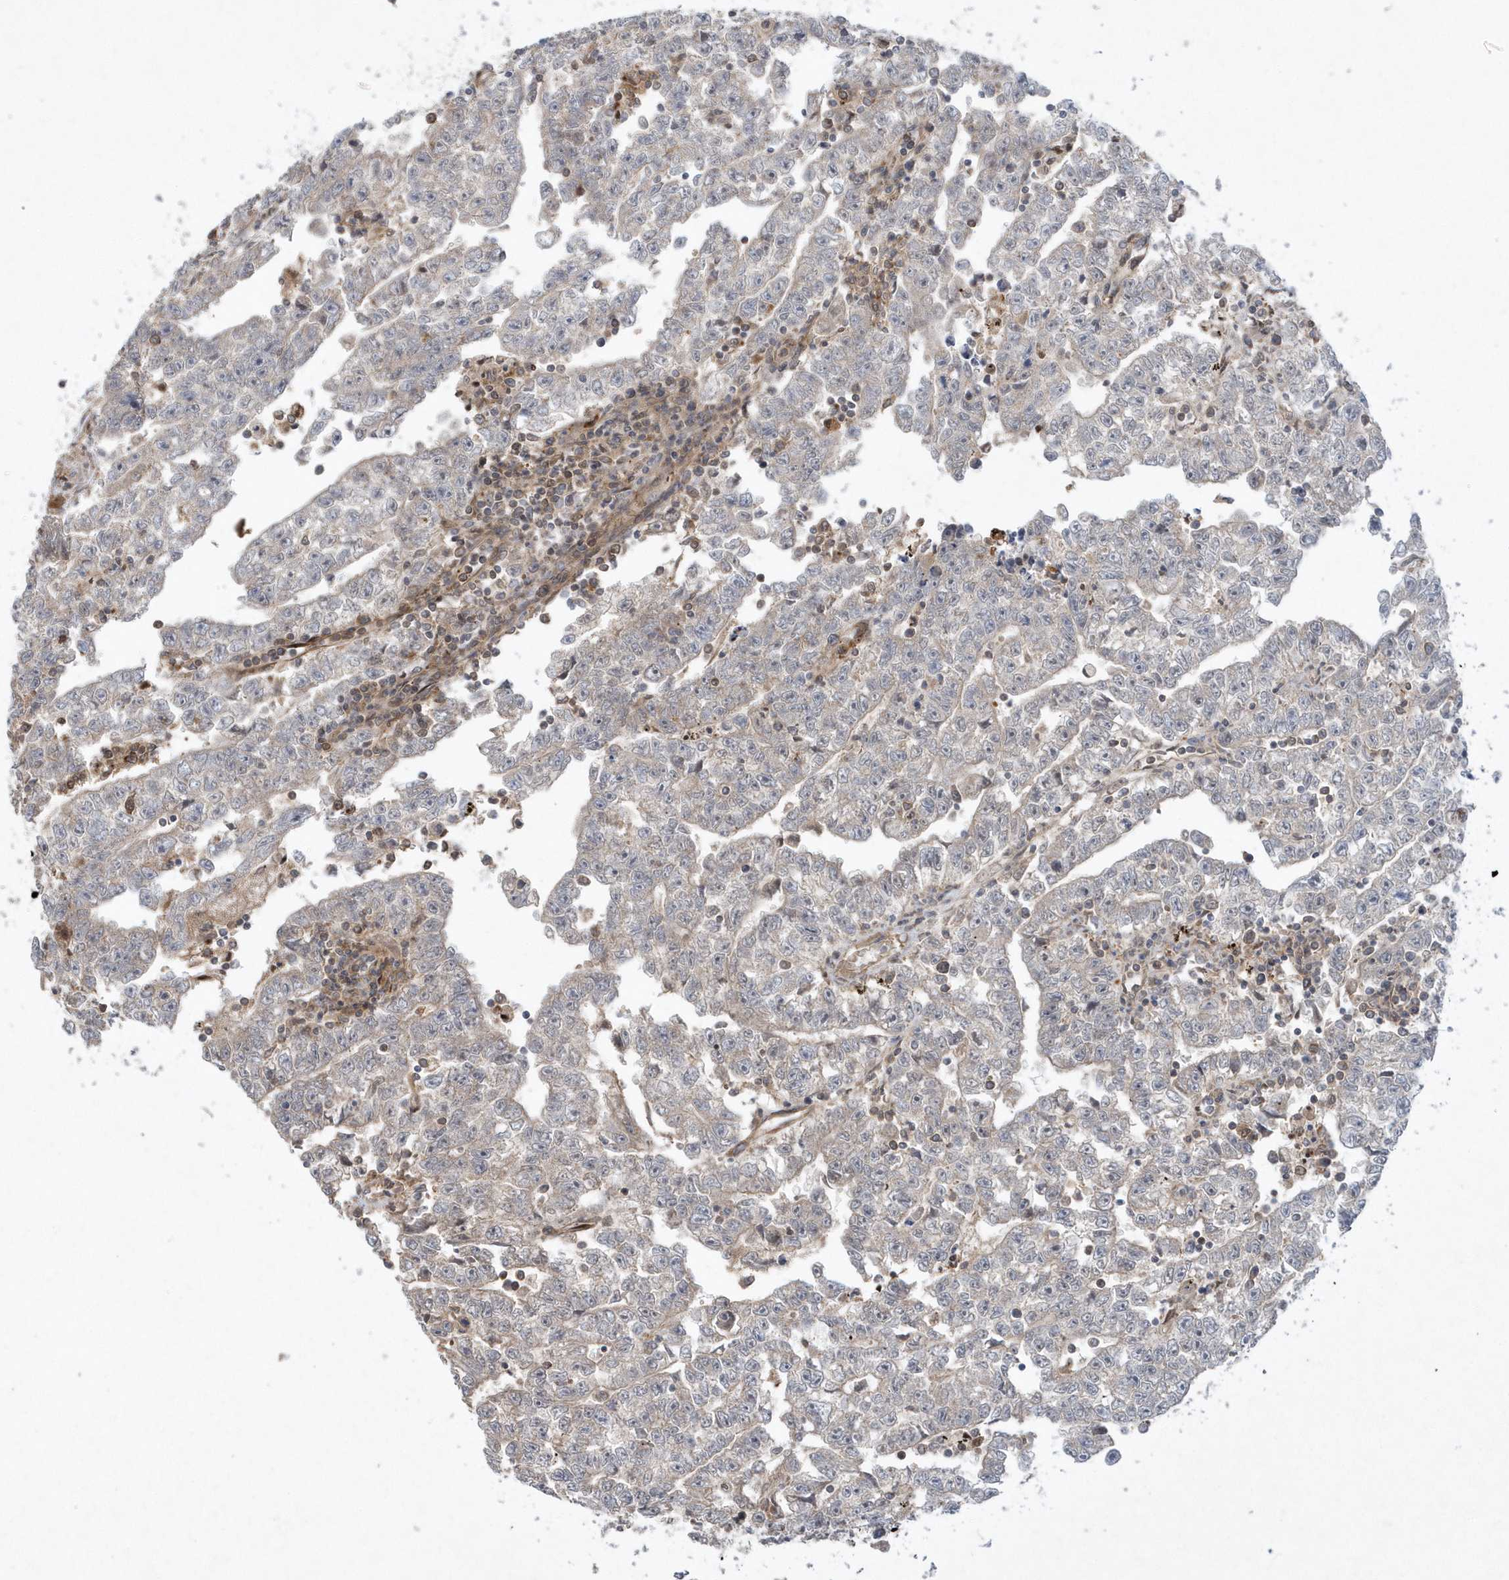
{"staining": {"intensity": "weak", "quantity": "<25%", "location": "cytoplasmic/membranous"}, "tissue": "testis cancer", "cell_type": "Tumor cells", "image_type": "cancer", "snomed": [{"axis": "morphology", "description": "Carcinoma, Embryonal, NOS"}, {"axis": "topography", "description": "Testis"}], "caption": "Tumor cells show no significant expression in testis cancer.", "gene": "ACYP1", "patient": {"sex": "male", "age": 25}}